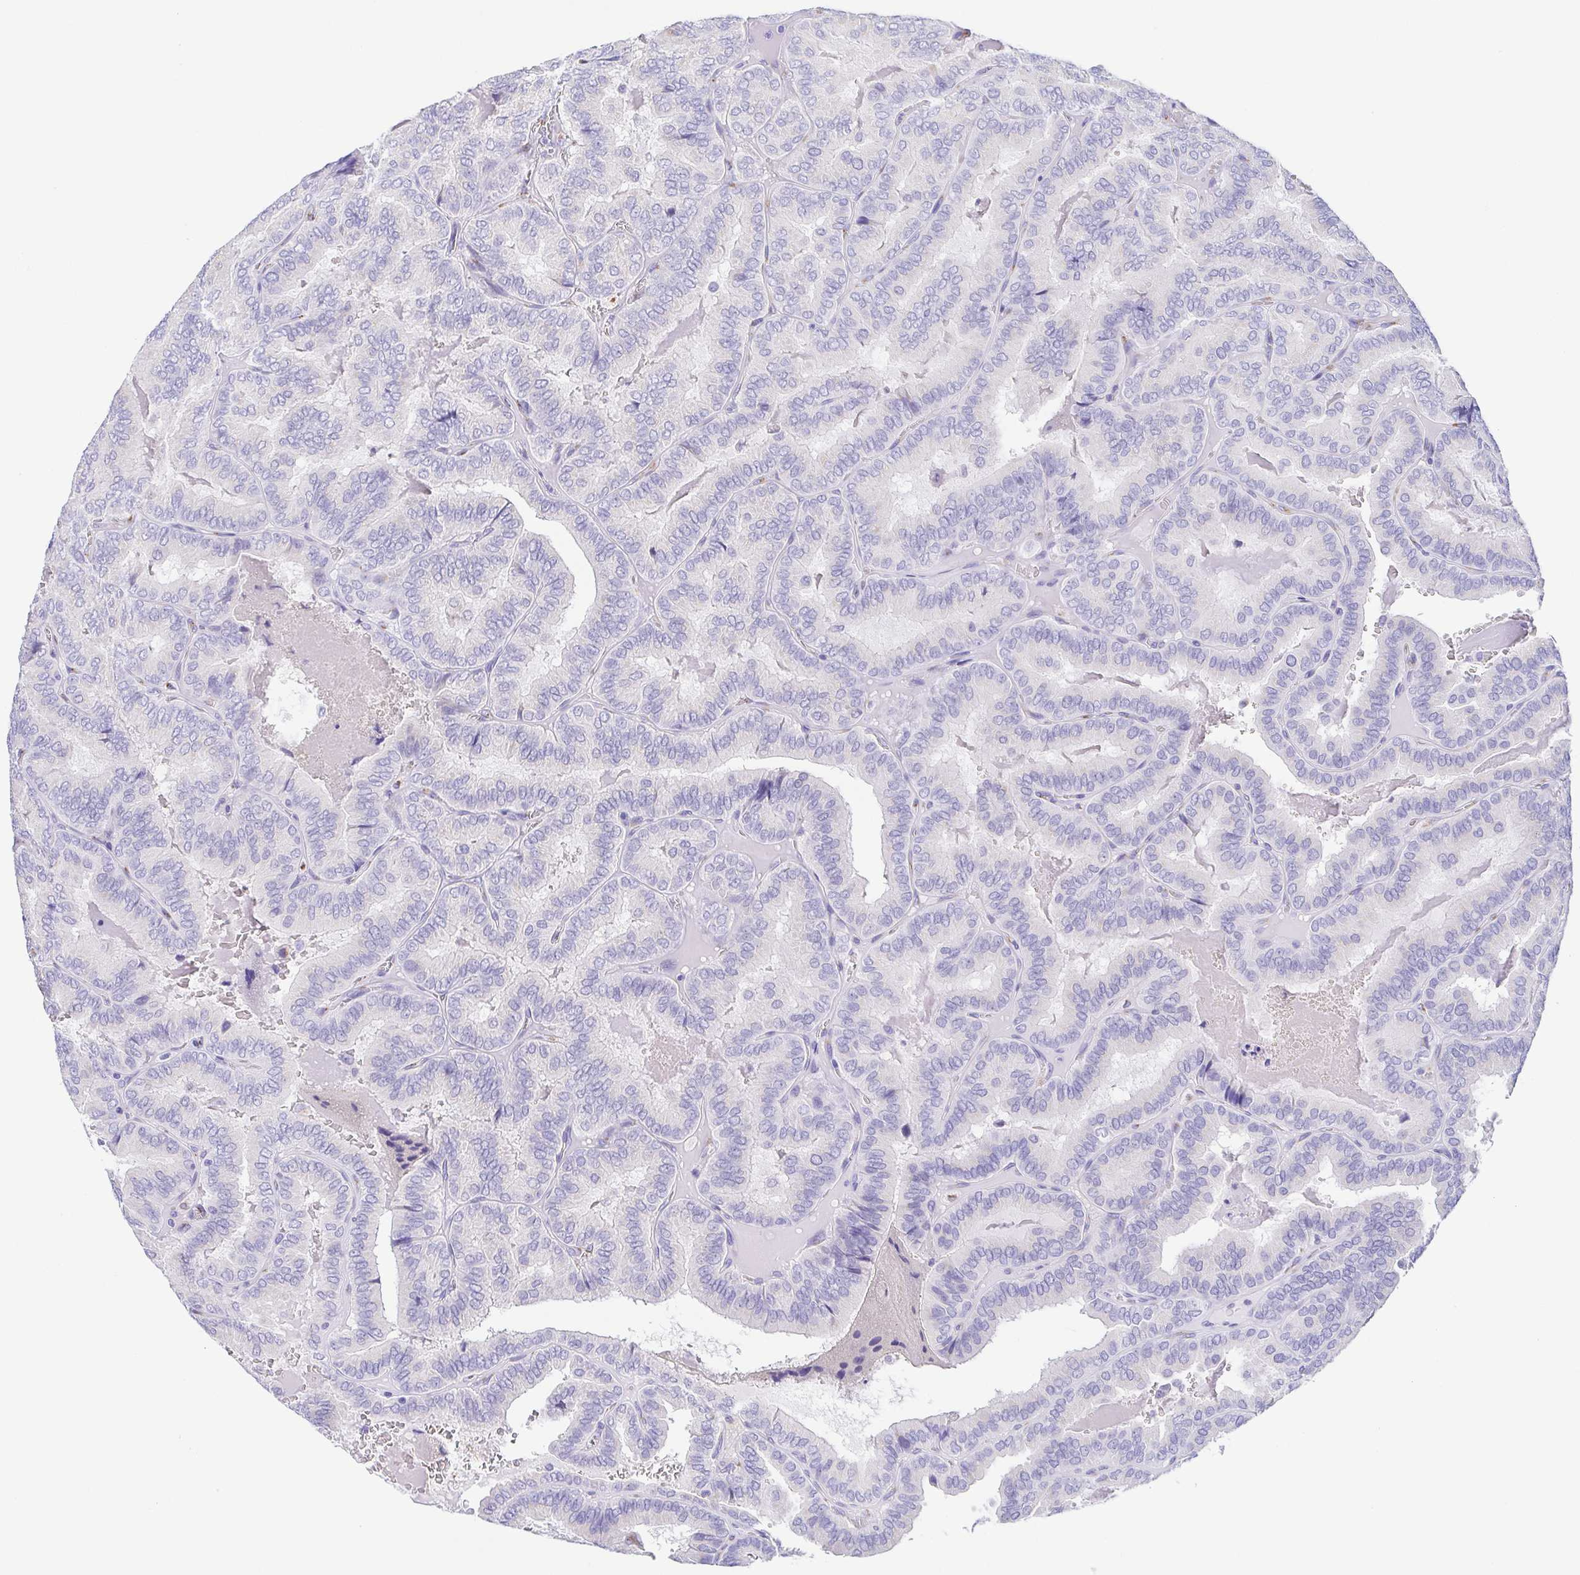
{"staining": {"intensity": "negative", "quantity": "none", "location": "none"}, "tissue": "thyroid cancer", "cell_type": "Tumor cells", "image_type": "cancer", "snomed": [{"axis": "morphology", "description": "Papillary adenocarcinoma, NOS"}, {"axis": "topography", "description": "Thyroid gland"}], "caption": "Human thyroid cancer stained for a protein using immunohistochemistry (IHC) shows no expression in tumor cells.", "gene": "SULT1B1", "patient": {"sex": "female", "age": 75}}